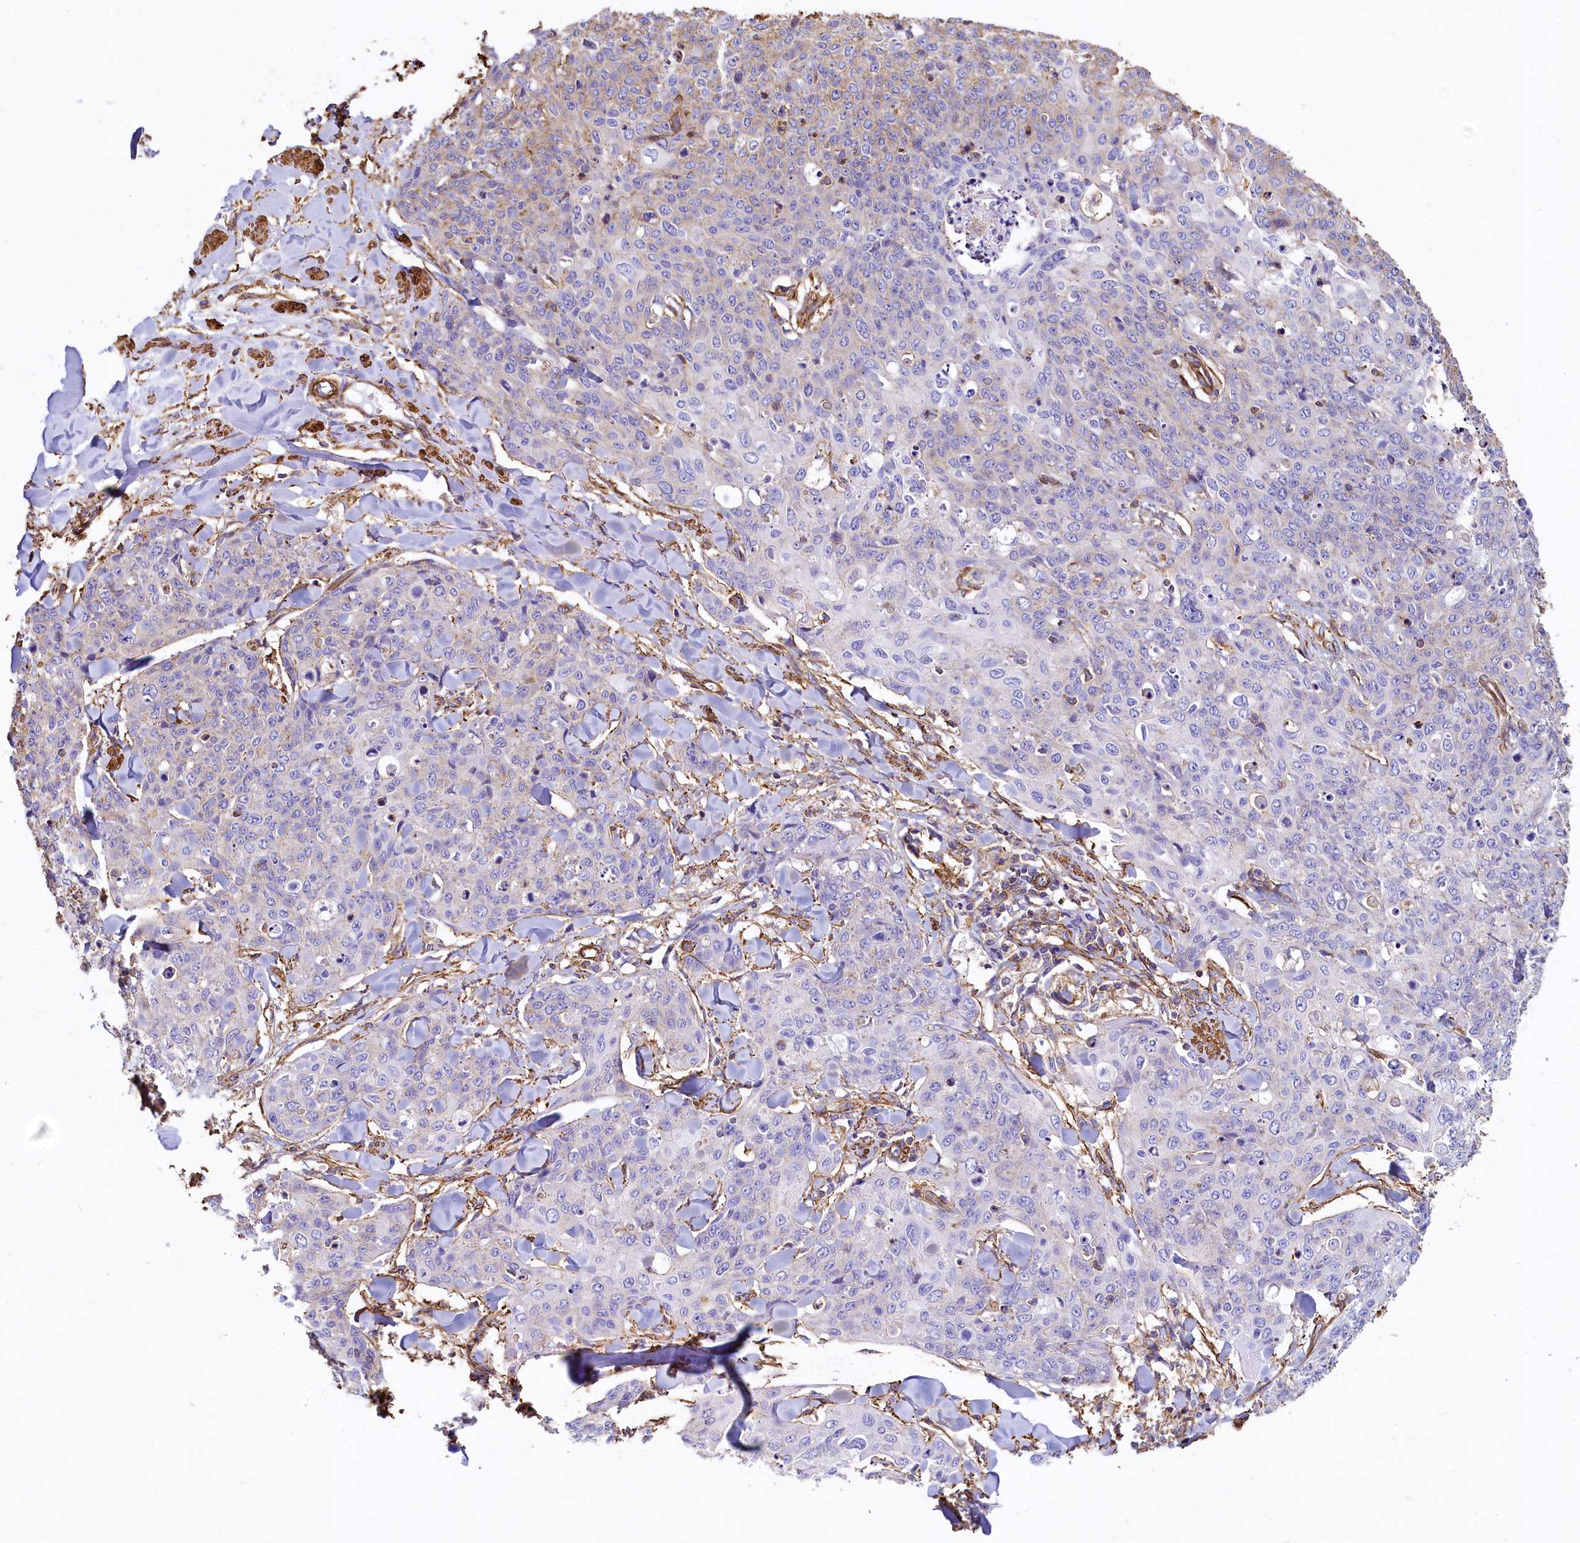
{"staining": {"intensity": "negative", "quantity": "none", "location": "none"}, "tissue": "skin cancer", "cell_type": "Tumor cells", "image_type": "cancer", "snomed": [{"axis": "morphology", "description": "Squamous cell carcinoma, NOS"}, {"axis": "topography", "description": "Skin"}, {"axis": "topography", "description": "Vulva"}], "caption": "Immunohistochemistry of squamous cell carcinoma (skin) displays no positivity in tumor cells.", "gene": "THBS1", "patient": {"sex": "female", "age": 85}}